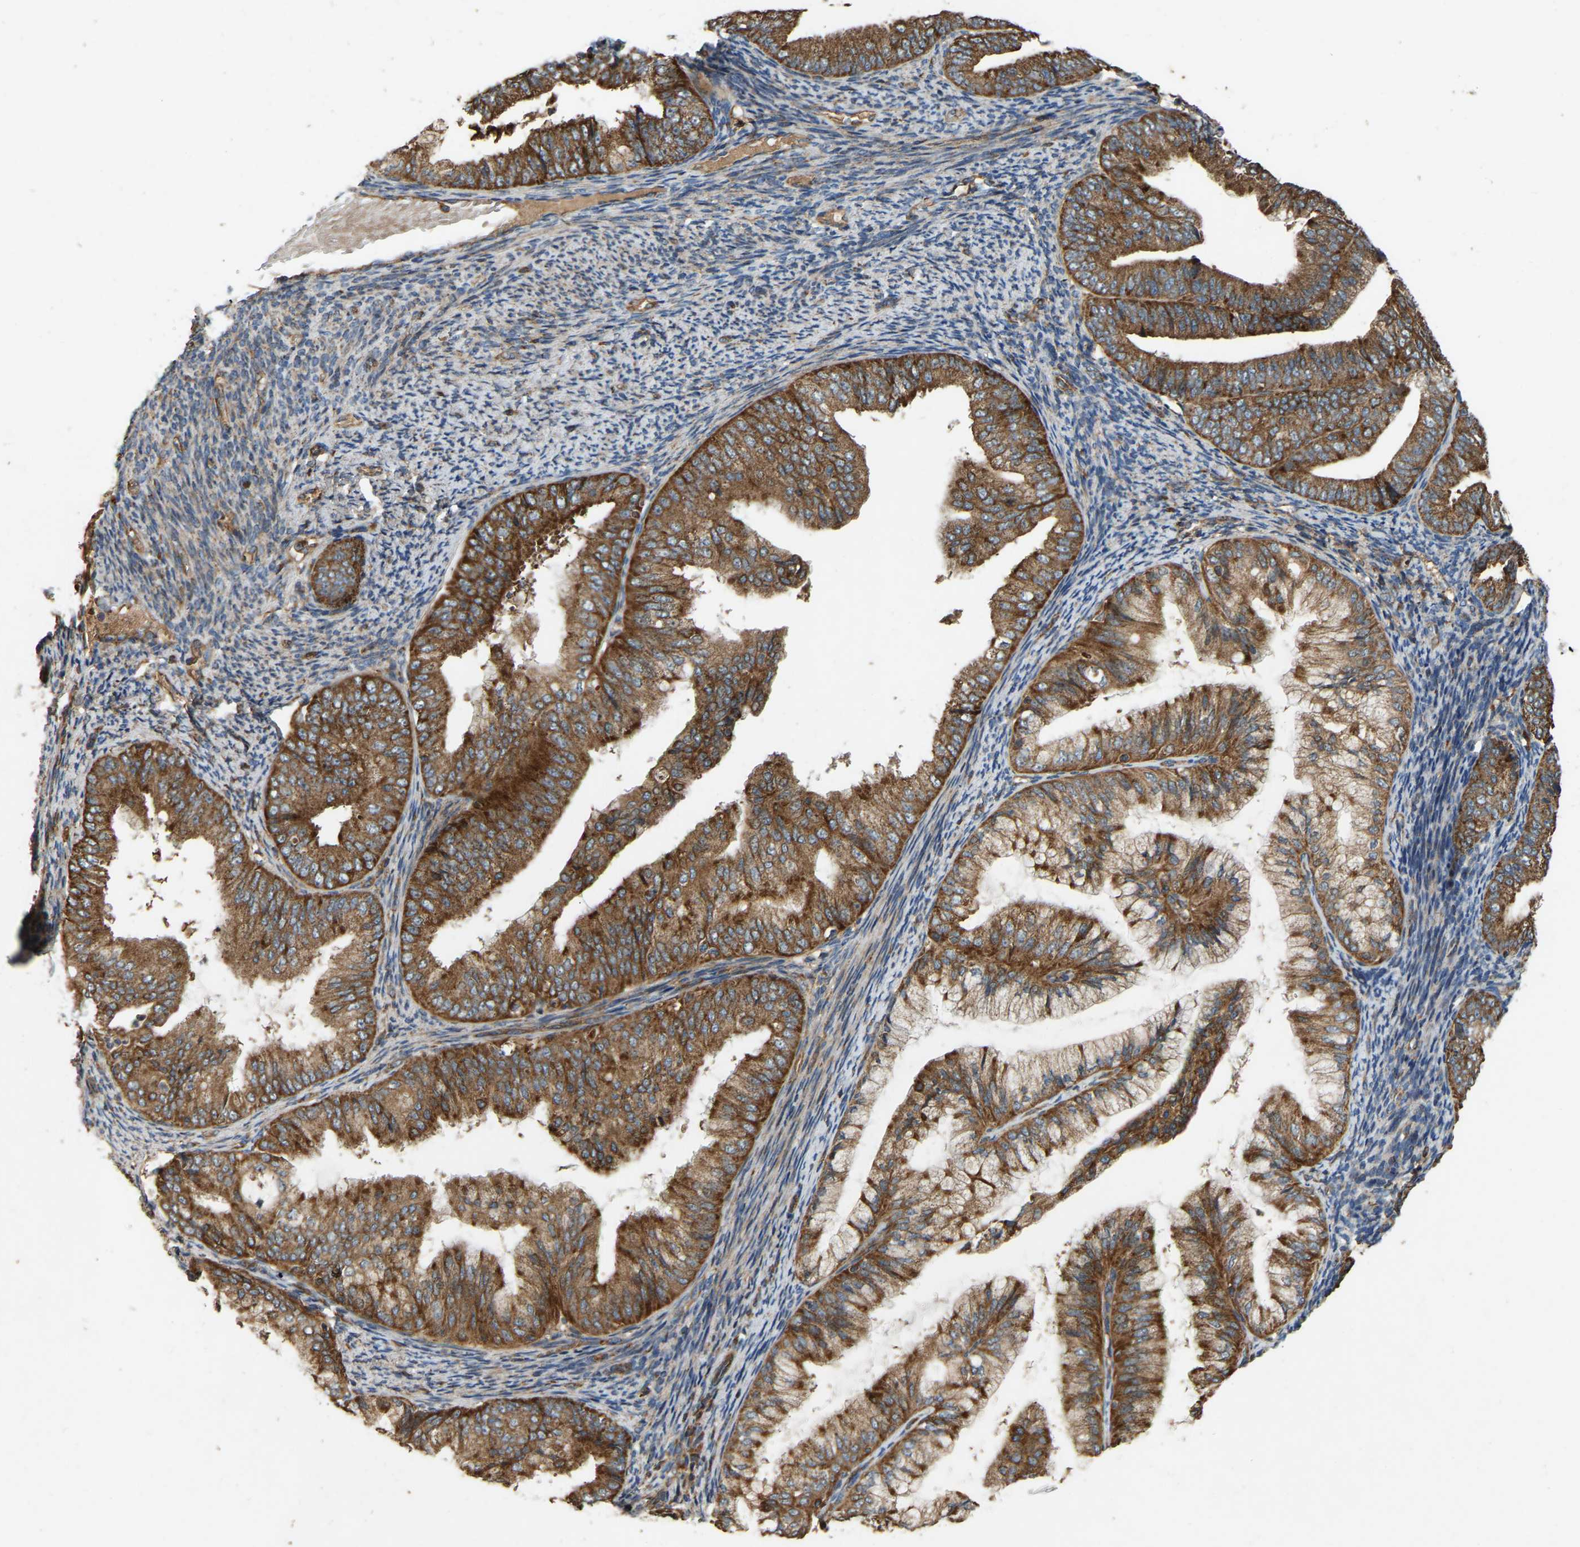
{"staining": {"intensity": "strong", "quantity": ">75%", "location": "cytoplasmic/membranous"}, "tissue": "endometrial cancer", "cell_type": "Tumor cells", "image_type": "cancer", "snomed": [{"axis": "morphology", "description": "Adenocarcinoma, NOS"}, {"axis": "topography", "description": "Endometrium"}], "caption": "Immunohistochemical staining of endometrial adenocarcinoma displays strong cytoplasmic/membranous protein expression in approximately >75% of tumor cells.", "gene": "SAMD9L", "patient": {"sex": "female", "age": 63}}